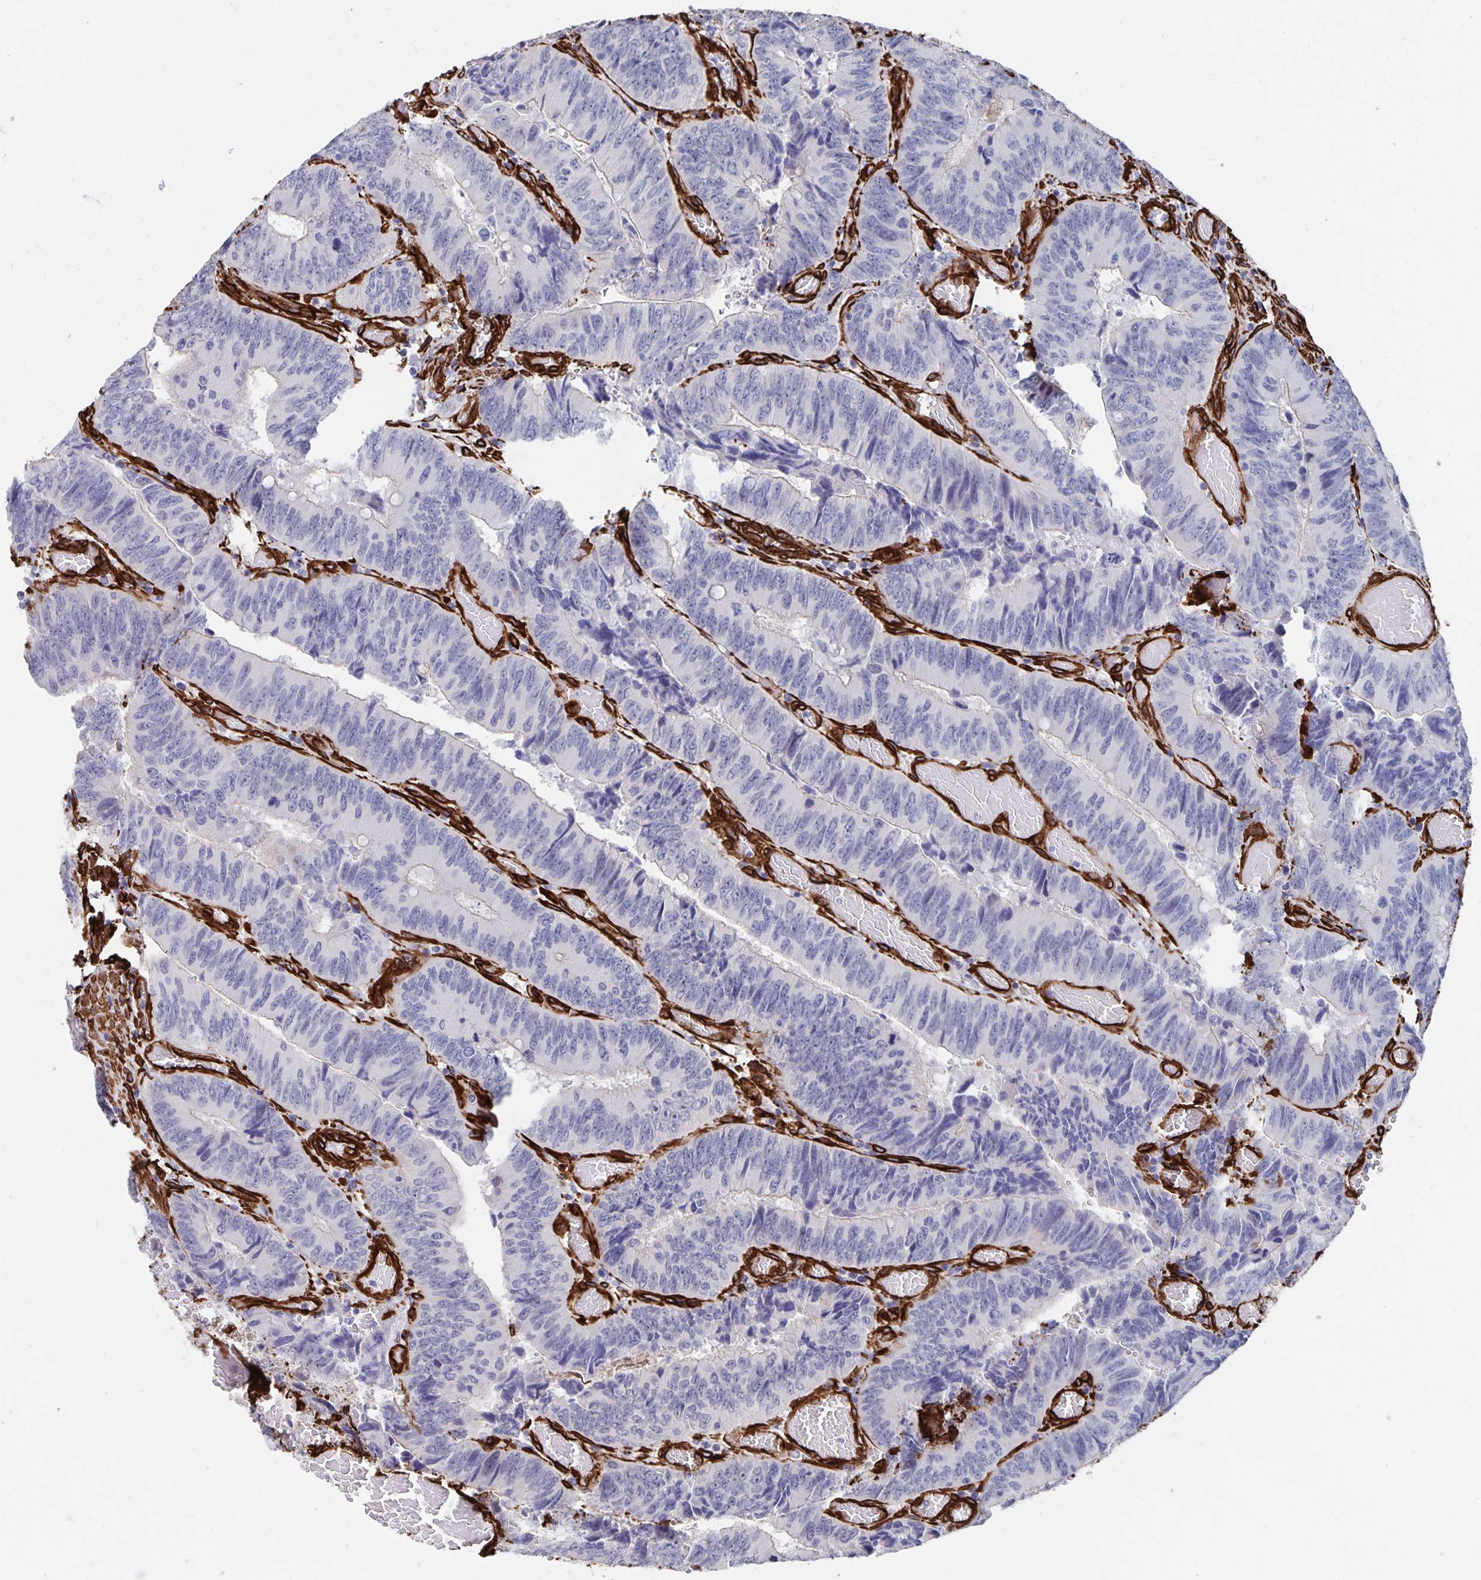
{"staining": {"intensity": "negative", "quantity": "none", "location": "none"}, "tissue": "colorectal cancer", "cell_type": "Tumor cells", "image_type": "cancer", "snomed": [{"axis": "morphology", "description": "Adenocarcinoma, NOS"}, {"axis": "topography", "description": "Colon"}], "caption": "An image of human colorectal adenocarcinoma is negative for staining in tumor cells.", "gene": "DCHS2", "patient": {"sex": "female", "age": 84}}